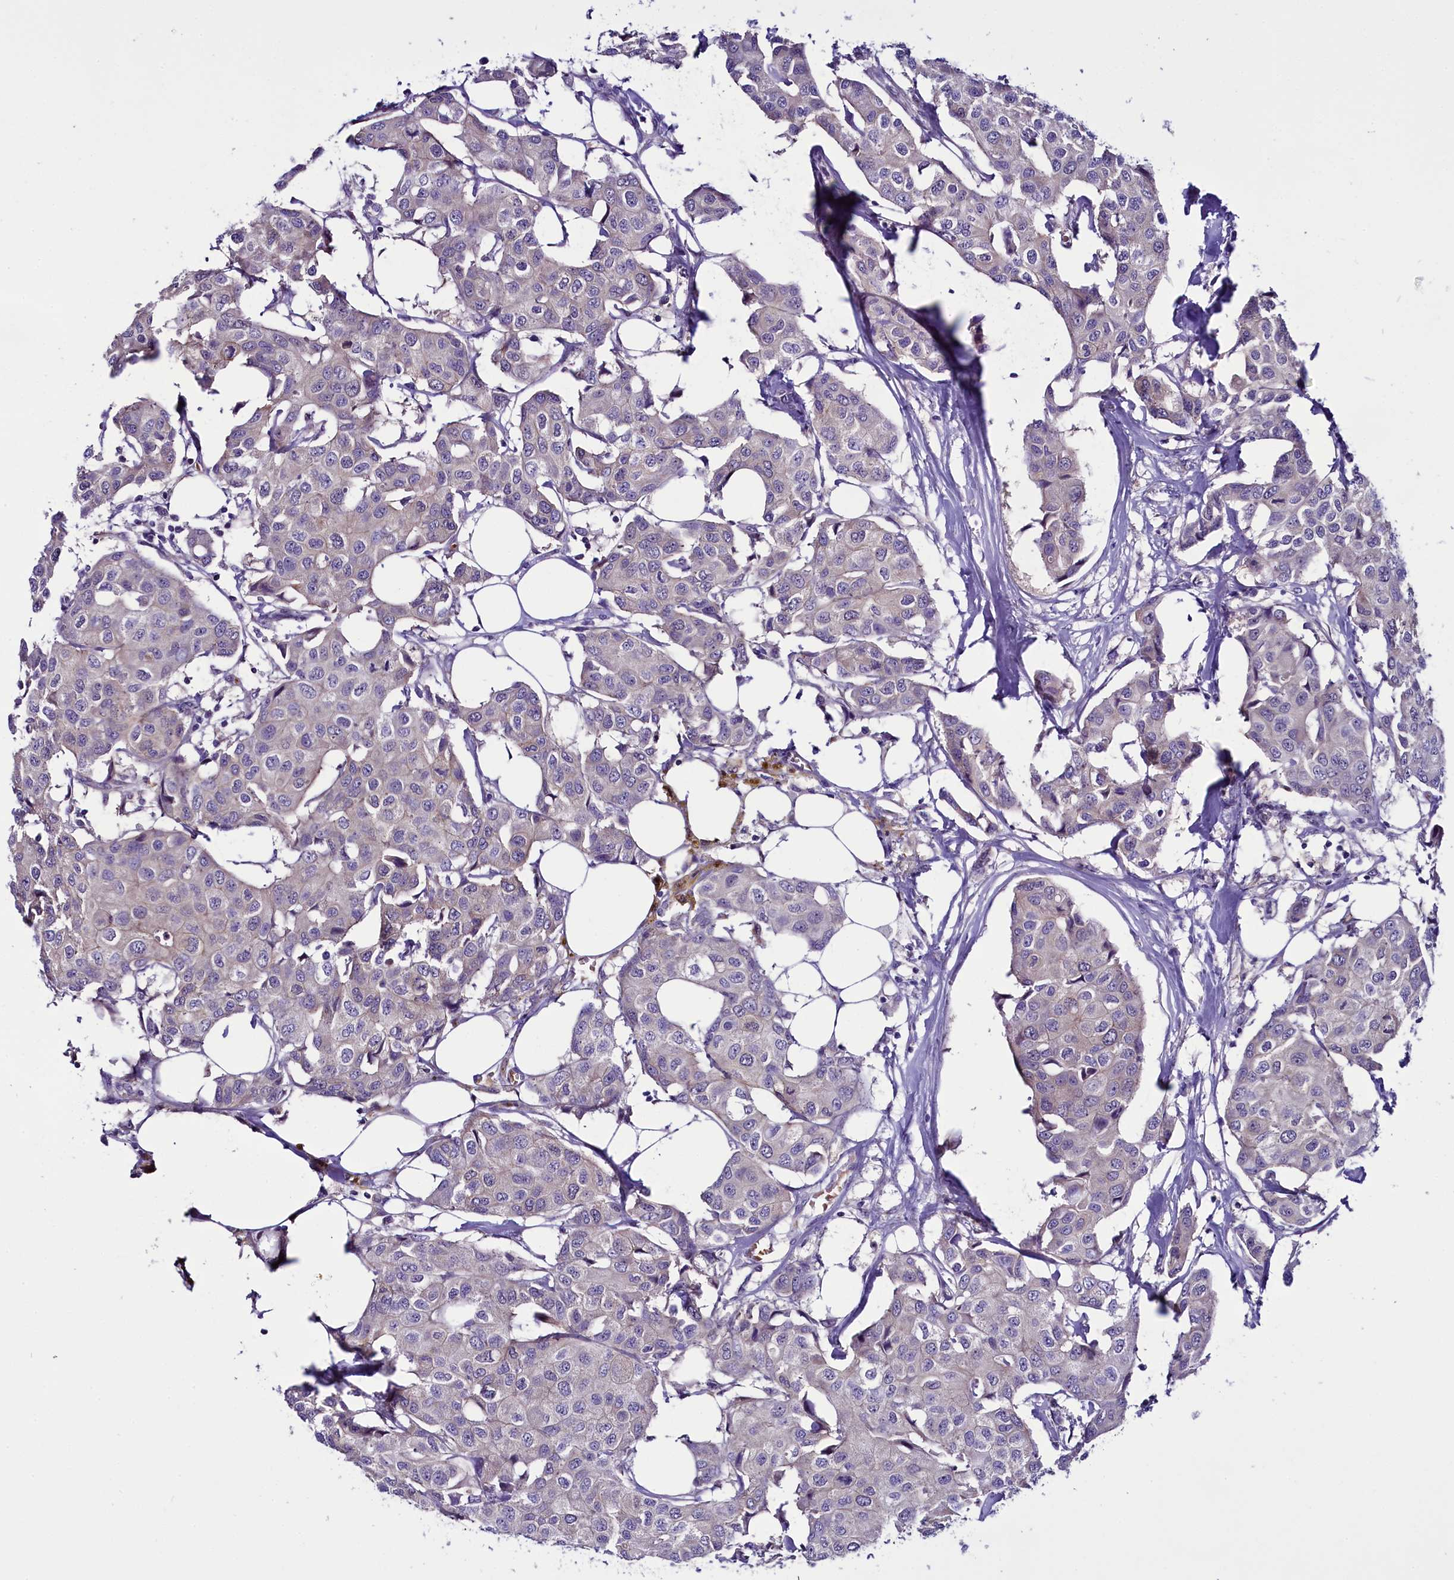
{"staining": {"intensity": "negative", "quantity": "none", "location": "none"}, "tissue": "breast cancer", "cell_type": "Tumor cells", "image_type": "cancer", "snomed": [{"axis": "morphology", "description": "Duct carcinoma"}, {"axis": "topography", "description": "Breast"}], "caption": "Immunohistochemistry micrograph of neoplastic tissue: breast invasive ductal carcinoma stained with DAB (3,3'-diaminobenzidine) reveals no significant protein staining in tumor cells.", "gene": "C9orf40", "patient": {"sex": "female", "age": 80}}